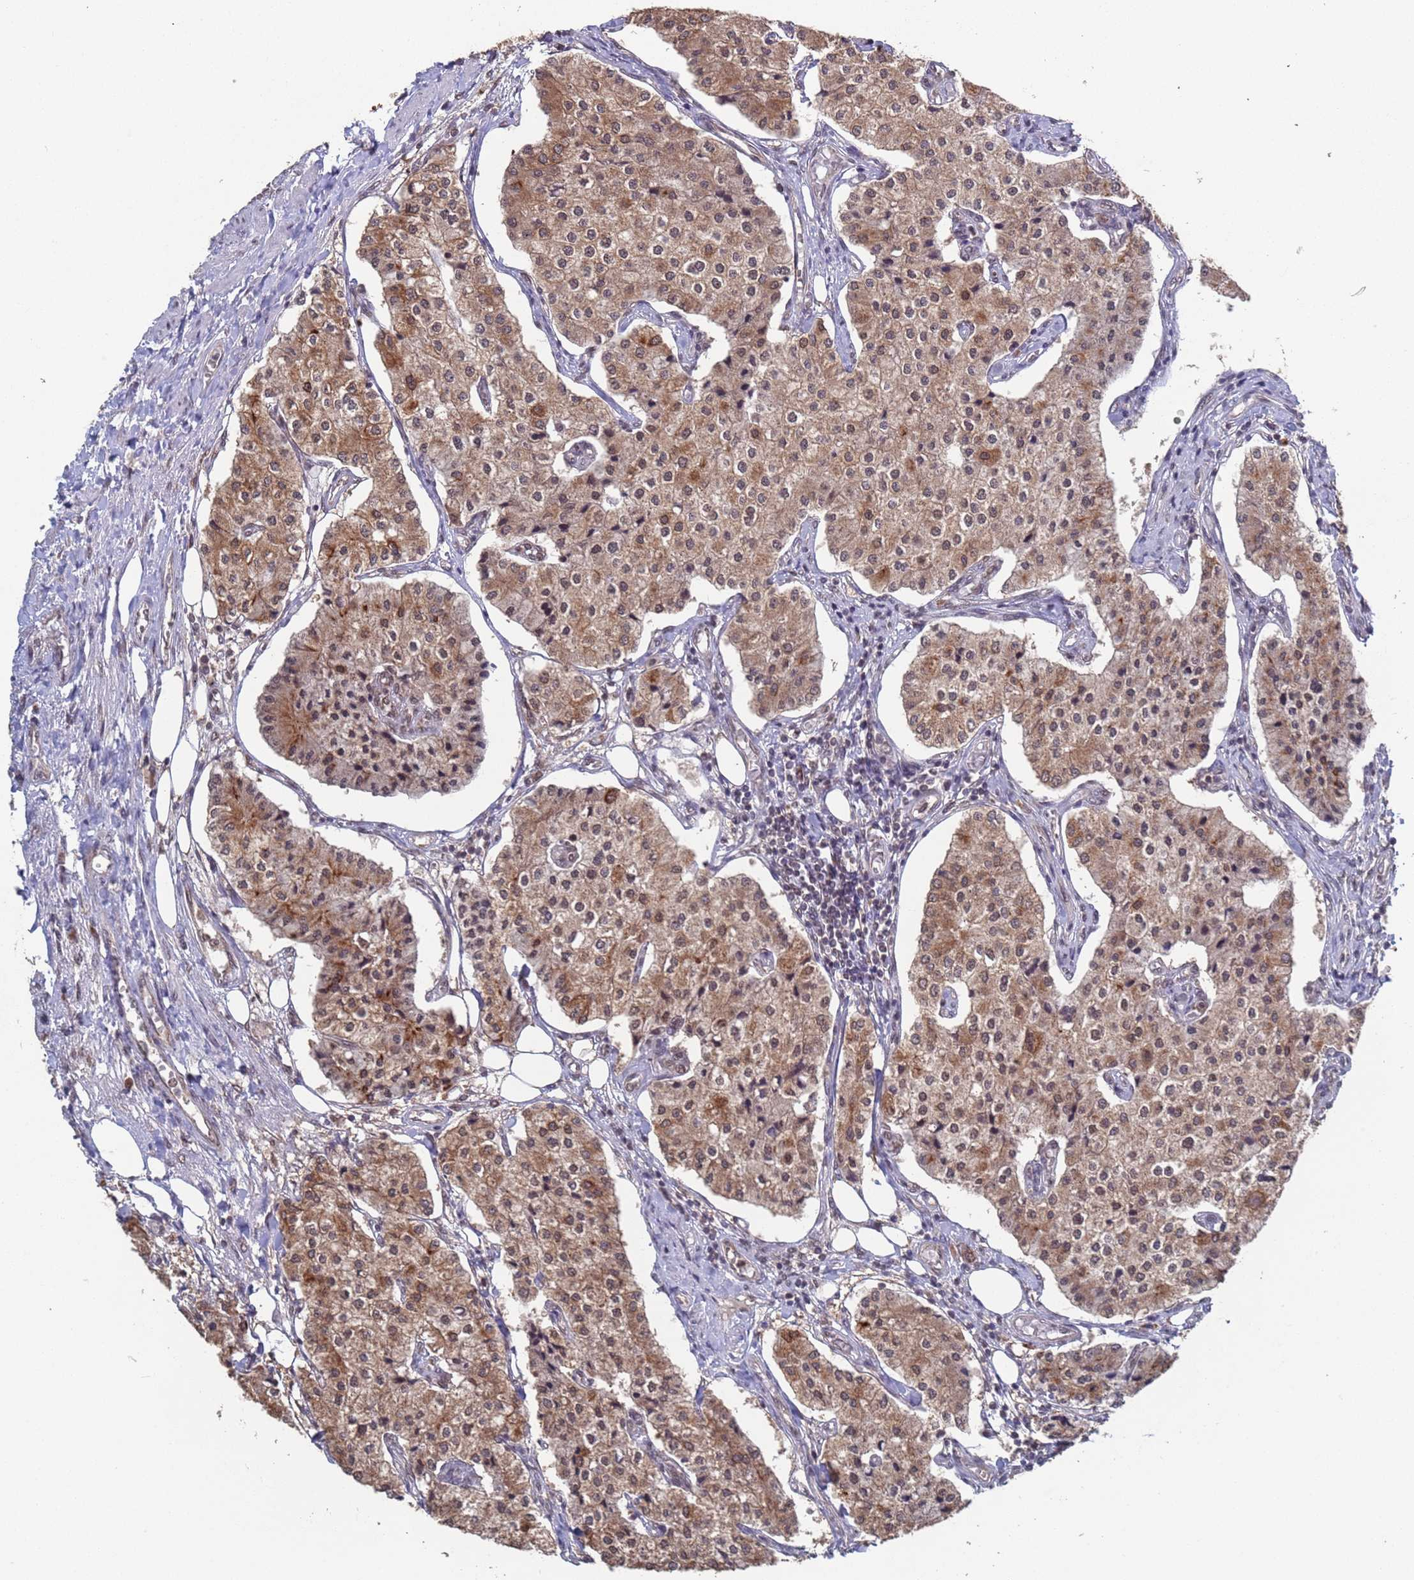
{"staining": {"intensity": "moderate", "quantity": ">75%", "location": "cytoplasmic/membranous"}, "tissue": "carcinoid", "cell_type": "Tumor cells", "image_type": "cancer", "snomed": [{"axis": "morphology", "description": "Carcinoid, malignant, NOS"}, {"axis": "topography", "description": "Colon"}], "caption": "A histopathology image of human carcinoid stained for a protein displays moderate cytoplasmic/membranous brown staining in tumor cells.", "gene": "FUBP3", "patient": {"sex": "female", "age": 52}}